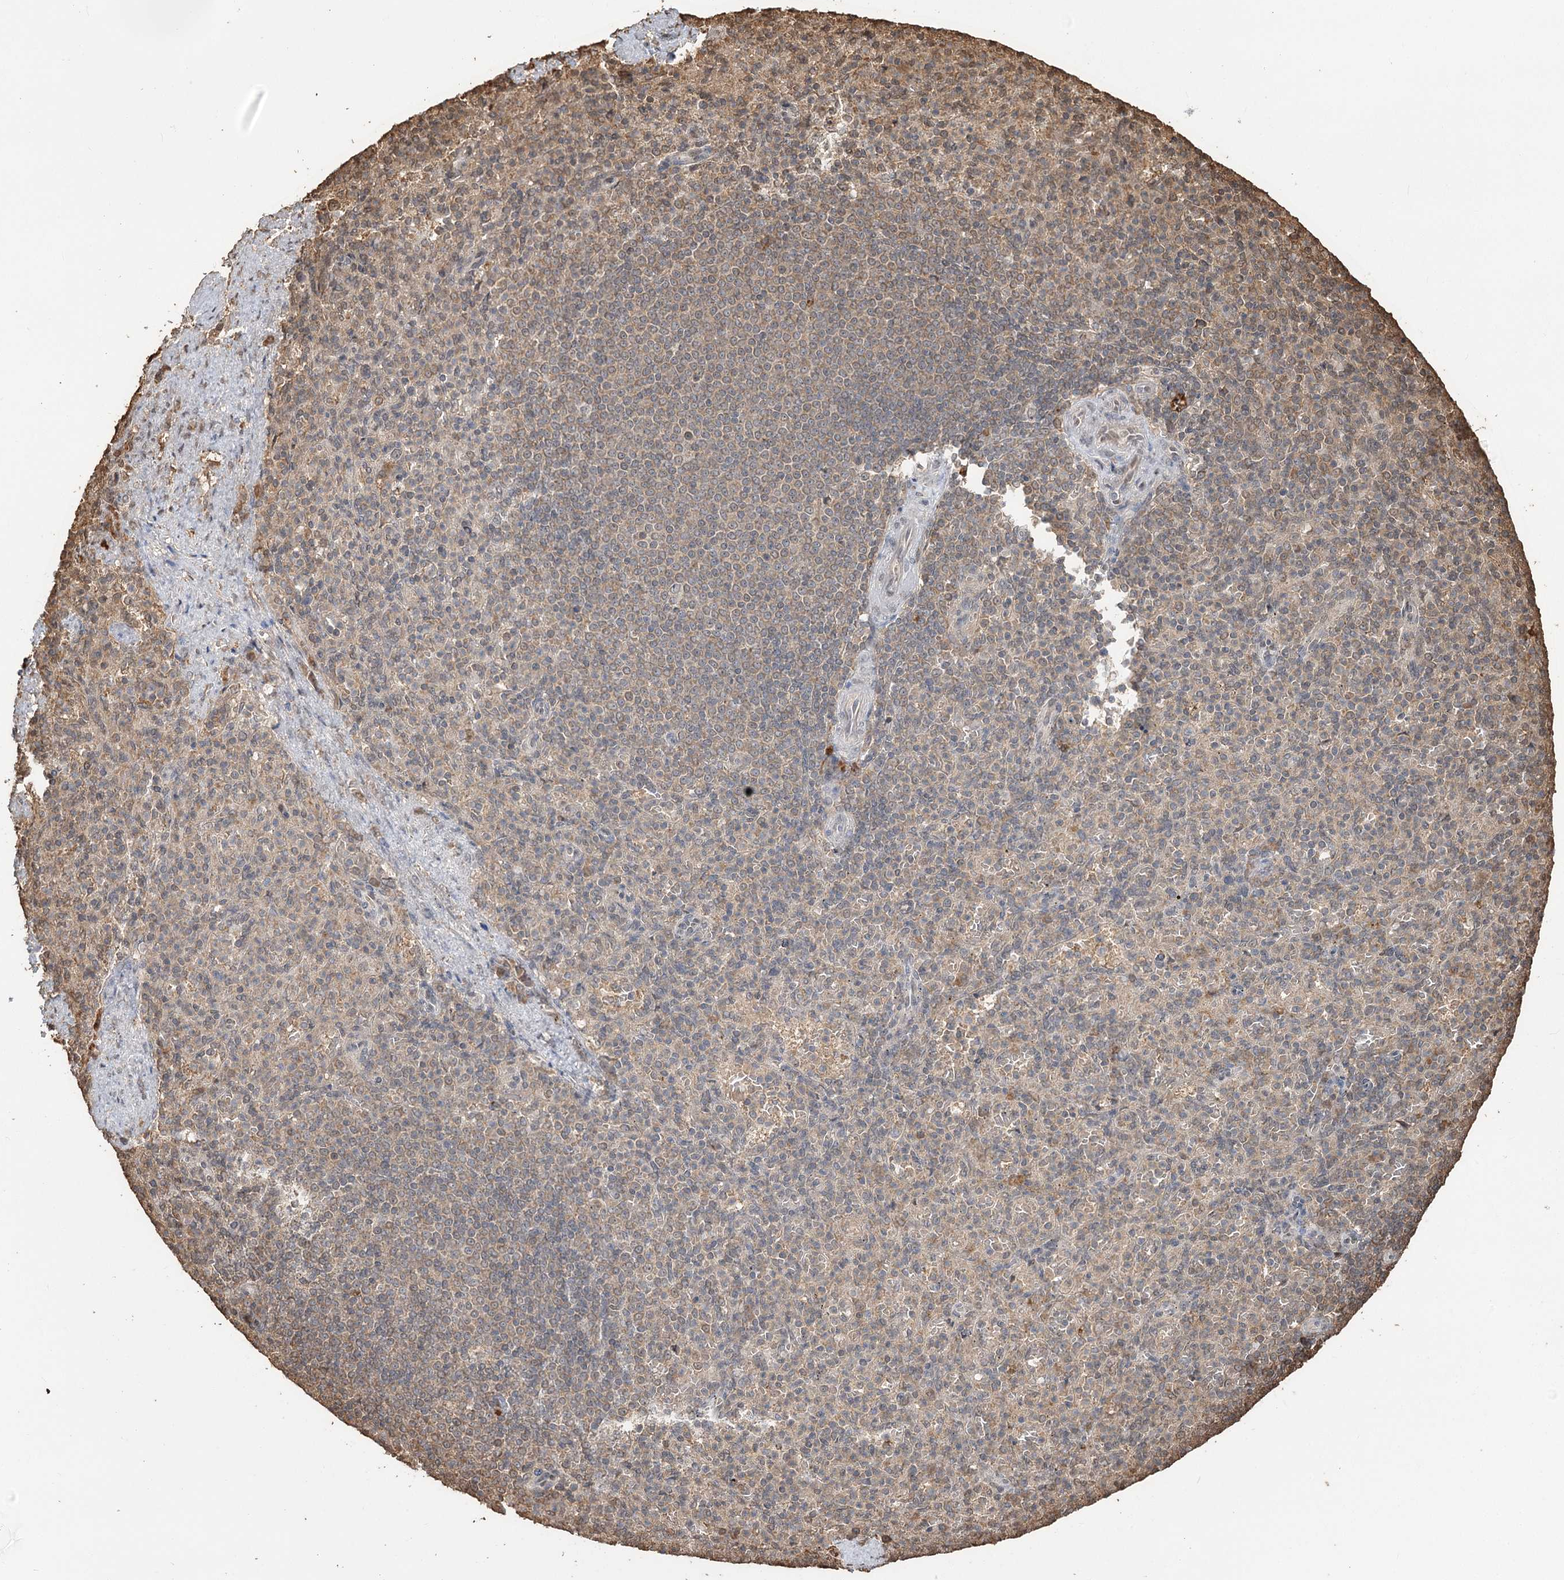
{"staining": {"intensity": "weak", "quantity": "25%-75%", "location": "cytoplasmic/membranous"}, "tissue": "spleen", "cell_type": "Cells in red pulp", "image_type": "normal", "snomed": [{"axis": "morphology", "description": "Normal tissue, NOS"}, {"axis": "topography", "description": "Spleen"}], "caption": "Immunohistochemical staining of unremarkable human spleen shows weak cytoplasmic/membranous protein positivity in approximately 25%-75% of cells in red pulp. The staining was performed using DAB to visualize the protein expression in brown, while the nuclei were stained in blue with hematoxylin (Magnification: 20x).", "gene": "PLCH1", "patient": {"sex": "female", "age": 74}}